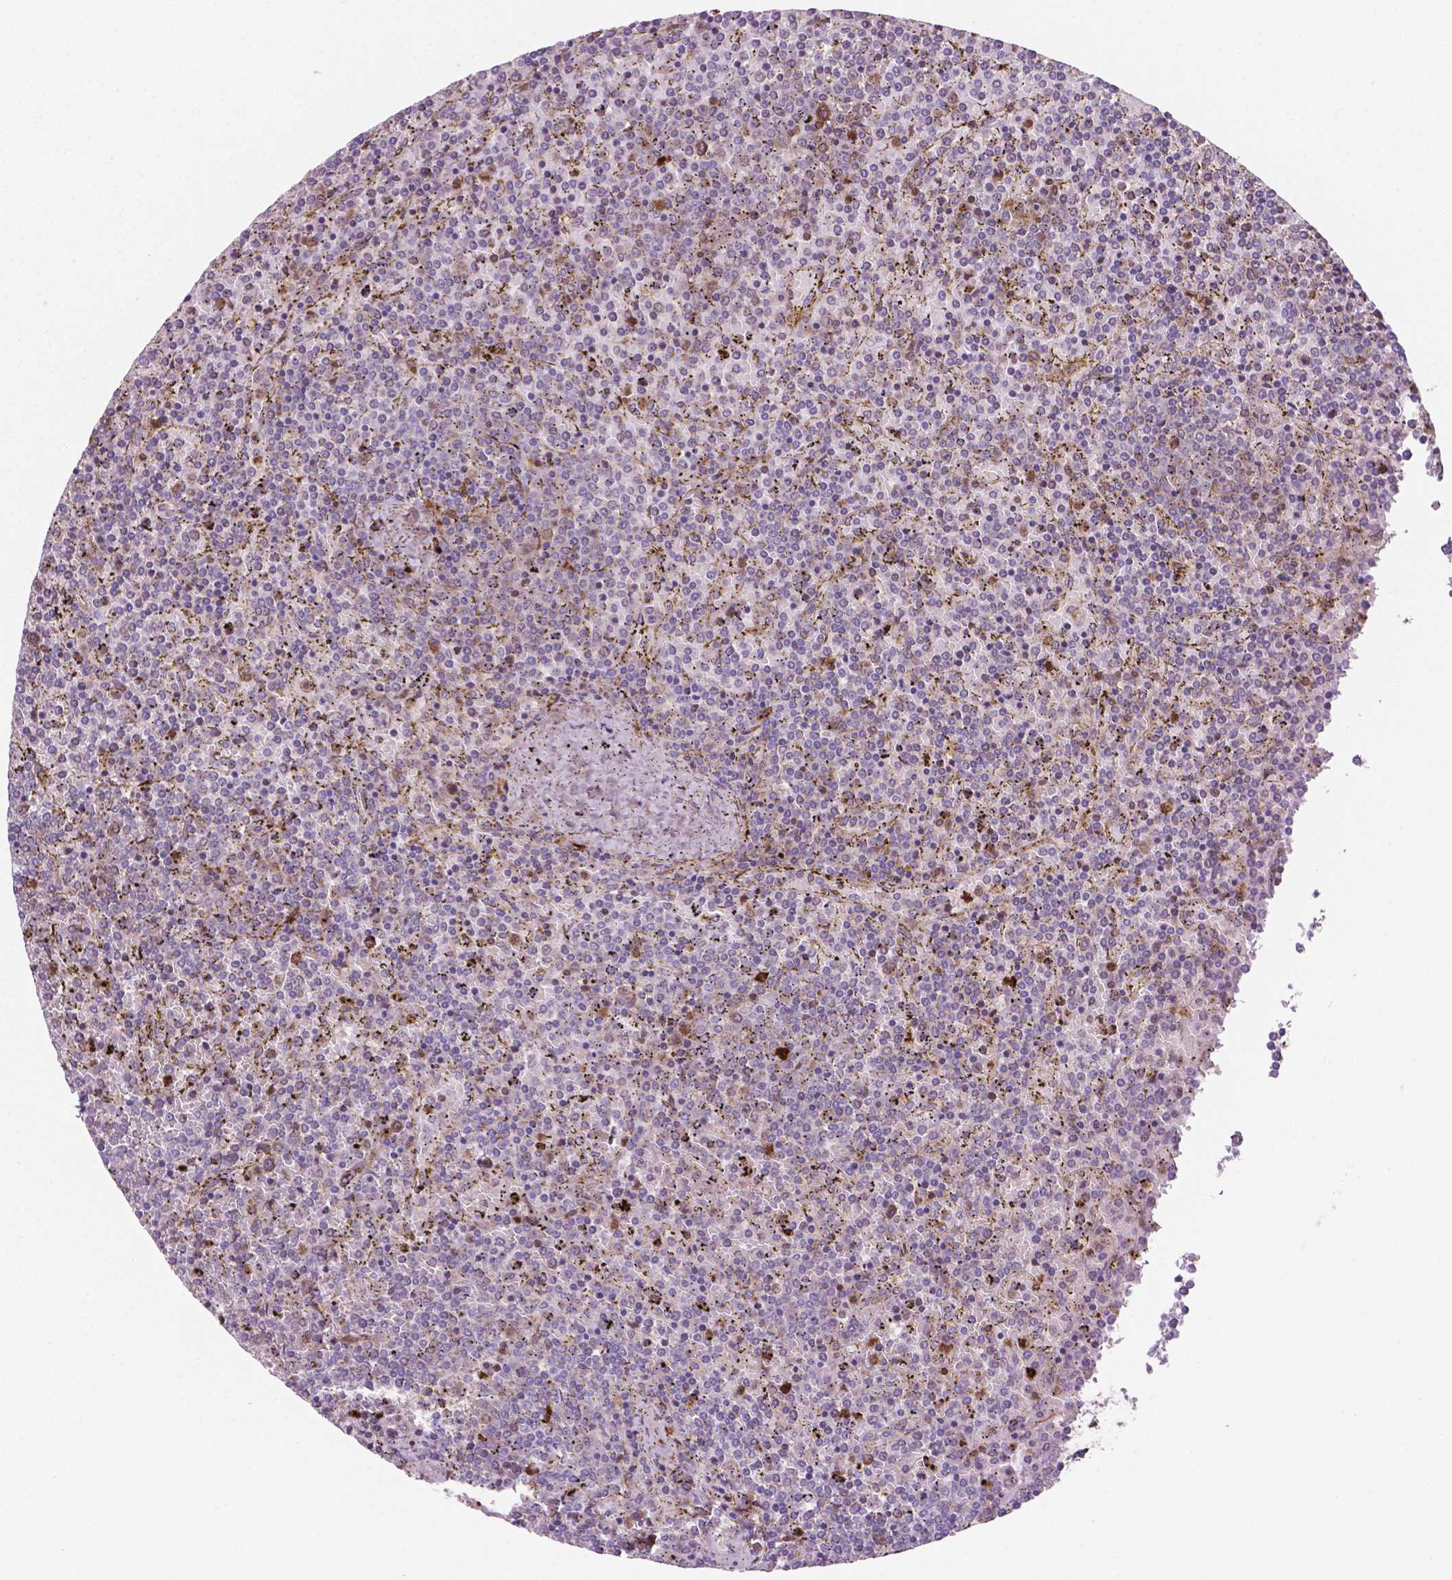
{"staining": {"intensity": "negative", "quantity": "none", "location": "none"}, "tissue": "lymphoma", "cell_type": "Tumor cells", "image_type": "cancer", "snomed": [{"axis": "morphology", "description": "Malignant lymphoma, non-Hodgkin's type, Low grade"}, {"axis": "topography", "description": "Spleen"}], "caption": "Histopathology image shows no protein expression in tumor cells of lymphoma tissue. (DAB immunohistochemistry (IHC) with hematoxylin counter stain).", "gene": "LDHA", "patient": {"sex": "female", "age": 77}}